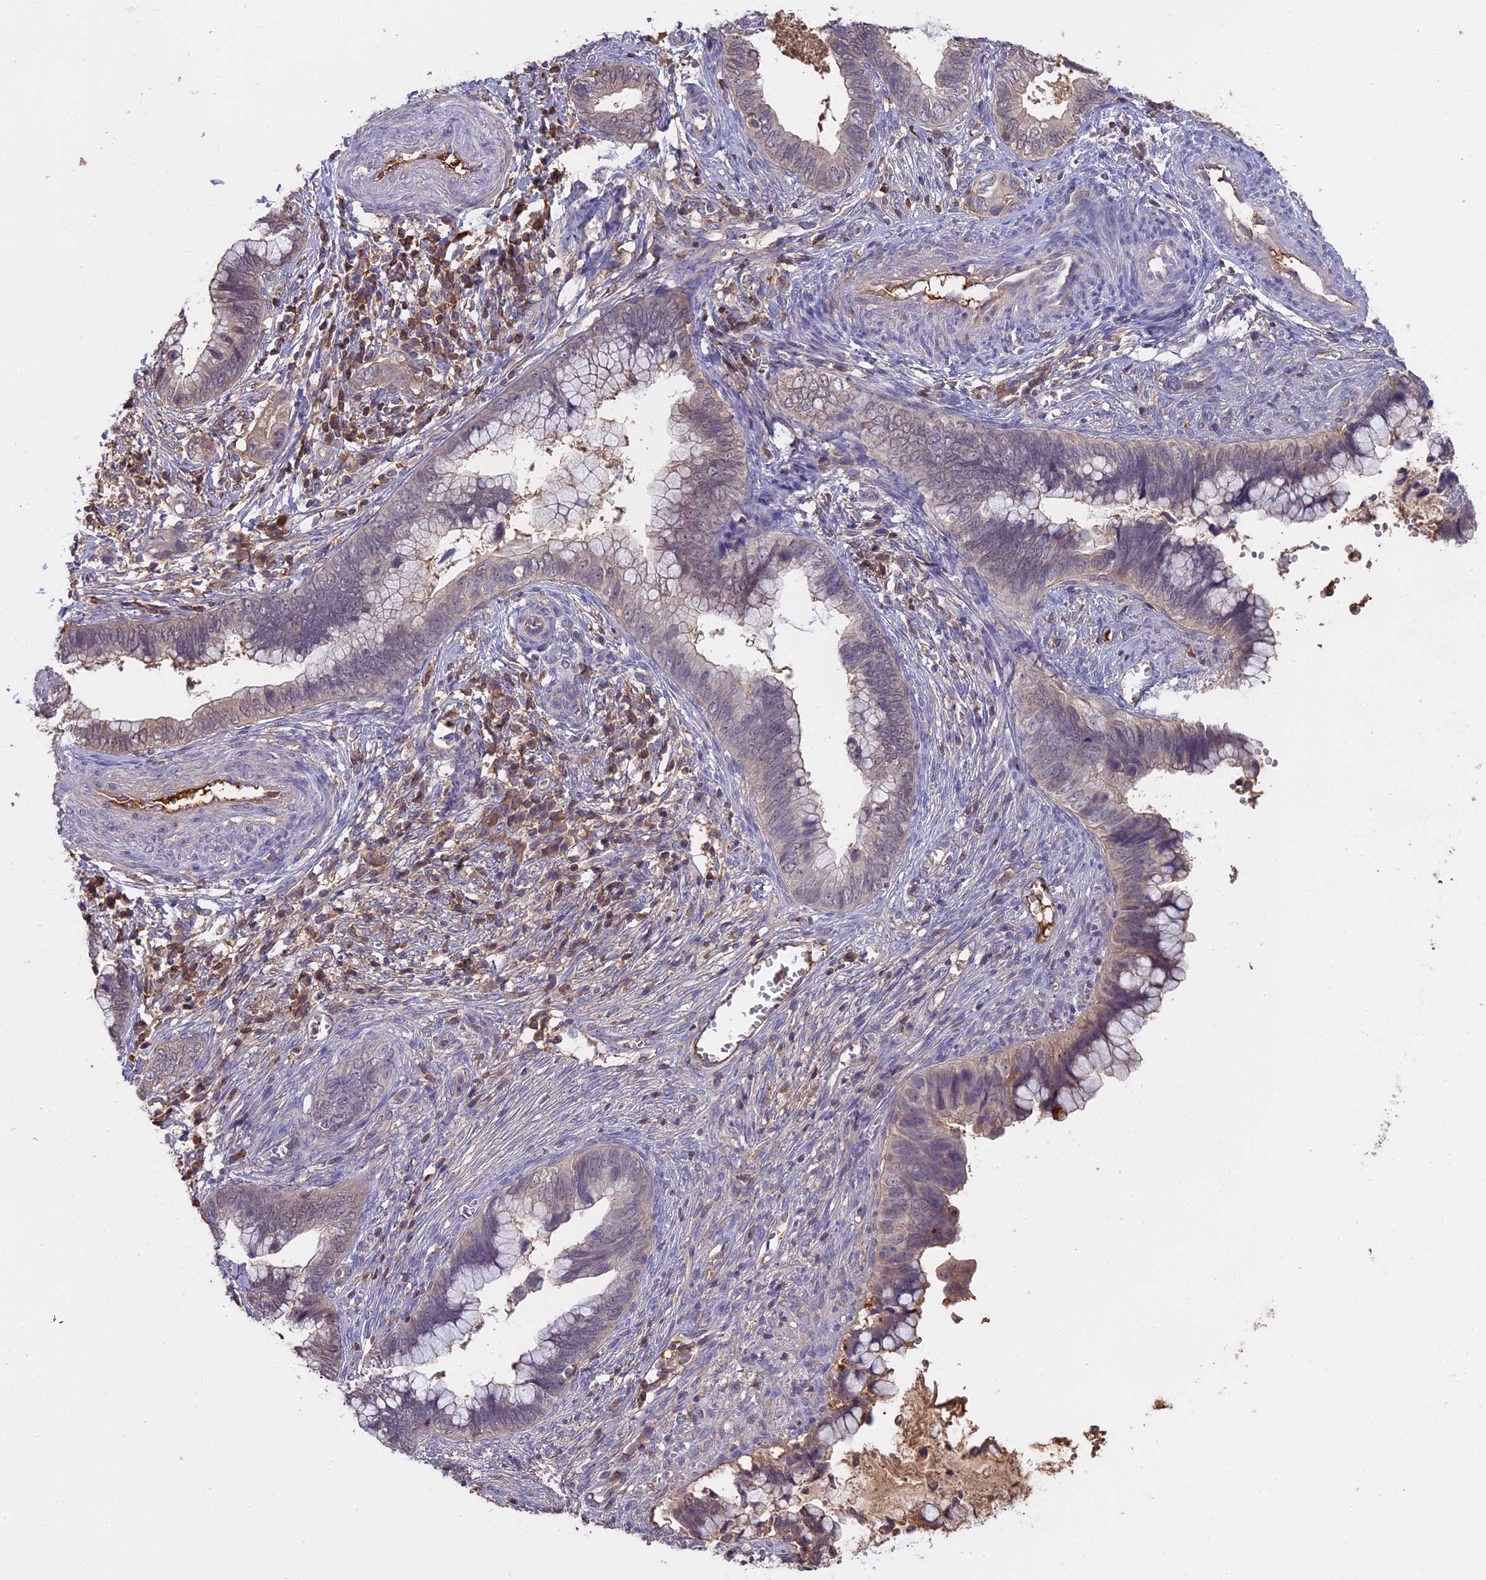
{"staining": {"intensity": "negative", "quantity": "none", "location": "none"}, "tissue": "cervical cancer", "cell_type": "Tumor cells", "image_type": "cancer", "snomed": [{"axis": "morphology", "description": "Adenocarcinoma, NOS"}, {"axis": "topography", "description": "Cervix"}], "caption": "DAB (3,3'-diaminobenzidine) immunohistochemical staining of cervical cancer (adenocarcinoma) exhibits no significant expression in tumor cells. Brightfield microscopy of immunohistochemistry (IHC) stained with DAB (brown) and hematoxylin (blue), captured at high magnification.", "gene": "CFAP119", "patient": {"sex": "female", "age": 44}}